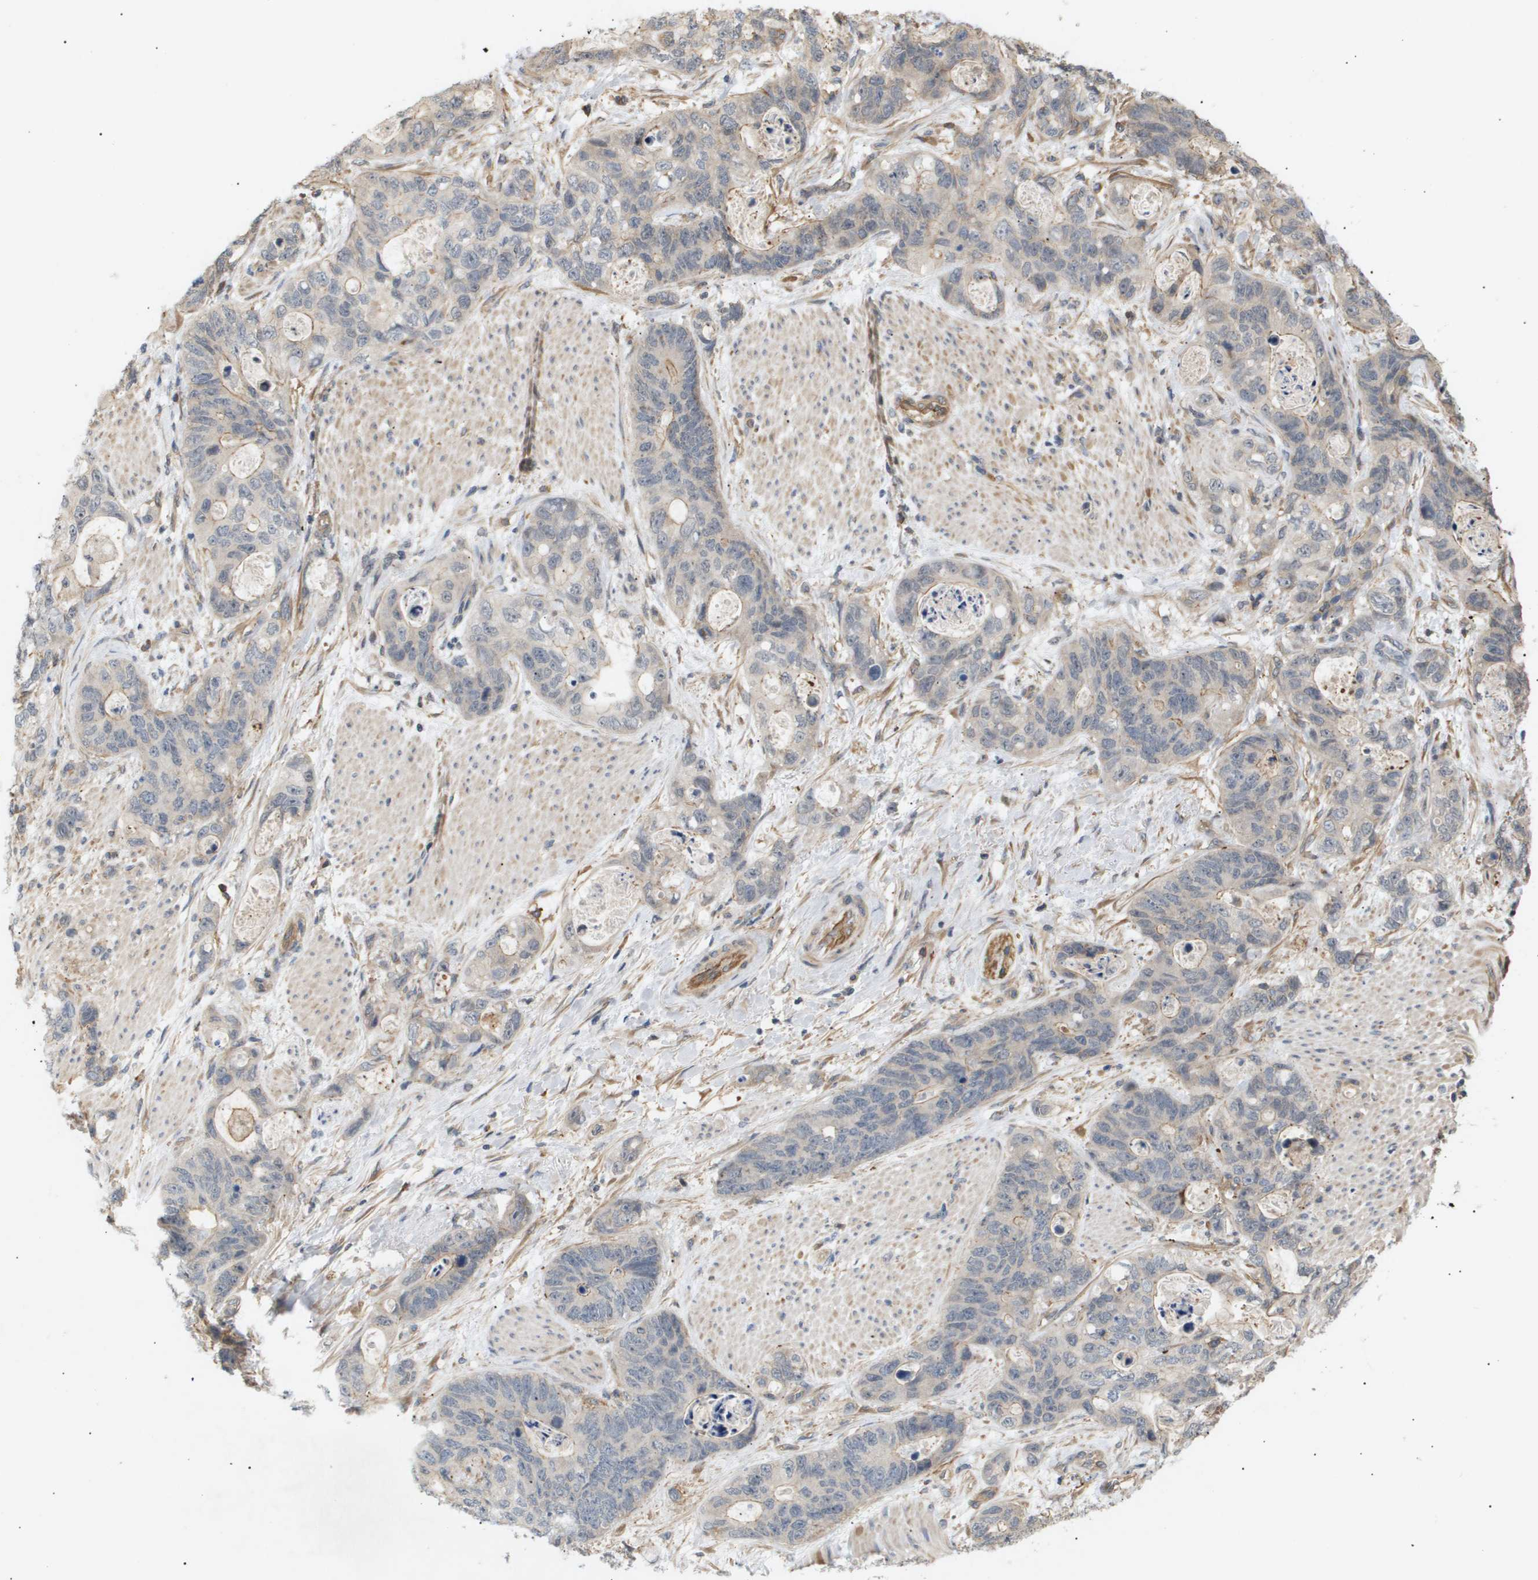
{"staining": {"intensity": "negative", "quantity": "none", "location": "none"}, "tissue": "stomach cancer", "cell_type": "Tumor cells", "image_type": "cancer", "snomed": [{"axis": "morphology", "description": "Normal tissue, NOS"}, {"axis": "morphology", "description": "Adenocarcinoma, NOS"}, {"axis": "topography", "description": "Stomach"}], "caption": "Image shows no protein staining in tumor cells of stomach cancer tissue.", "gene": "CORO2B", "patient": {"sex": "female", "age": 89}}